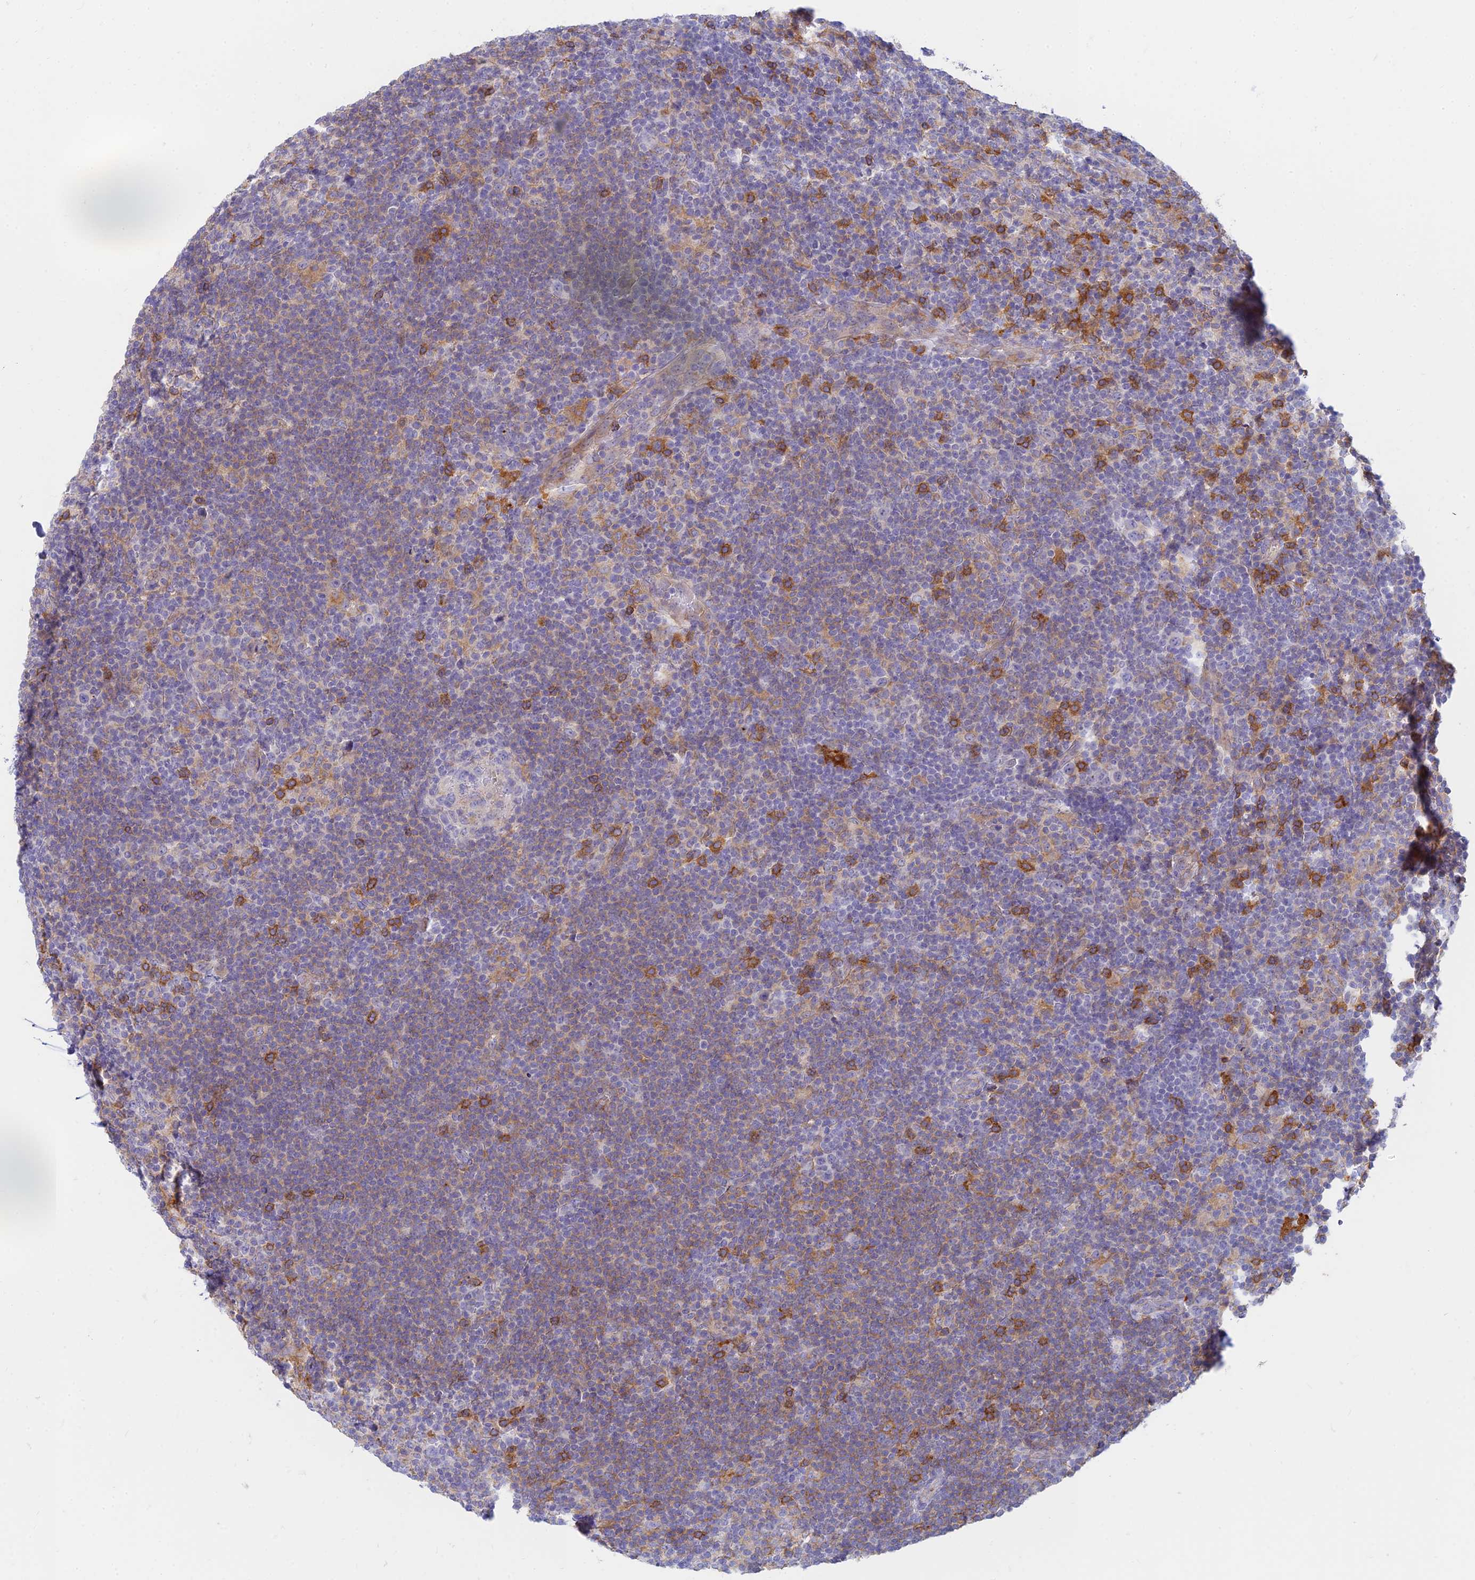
{"staining": {"intensity": "weak", "quantity": "<25%", "location": "cytoplasmic/membranous"}, "tissue": "lymphoma", "cell_type": "Tumor cells", "image_type": "cancer", "snomed": [{"axis": "morphology", "description": "Hodgkin's disease, NOS"}, {"axis": "topography", "description": "Lymph node"}], "caption": "Immunohistochemical staining of lymphoma demonstrates no significant expression in tumor cells.", "gene": "STRN4", "patient": {"sex": "female", "age": 57}}